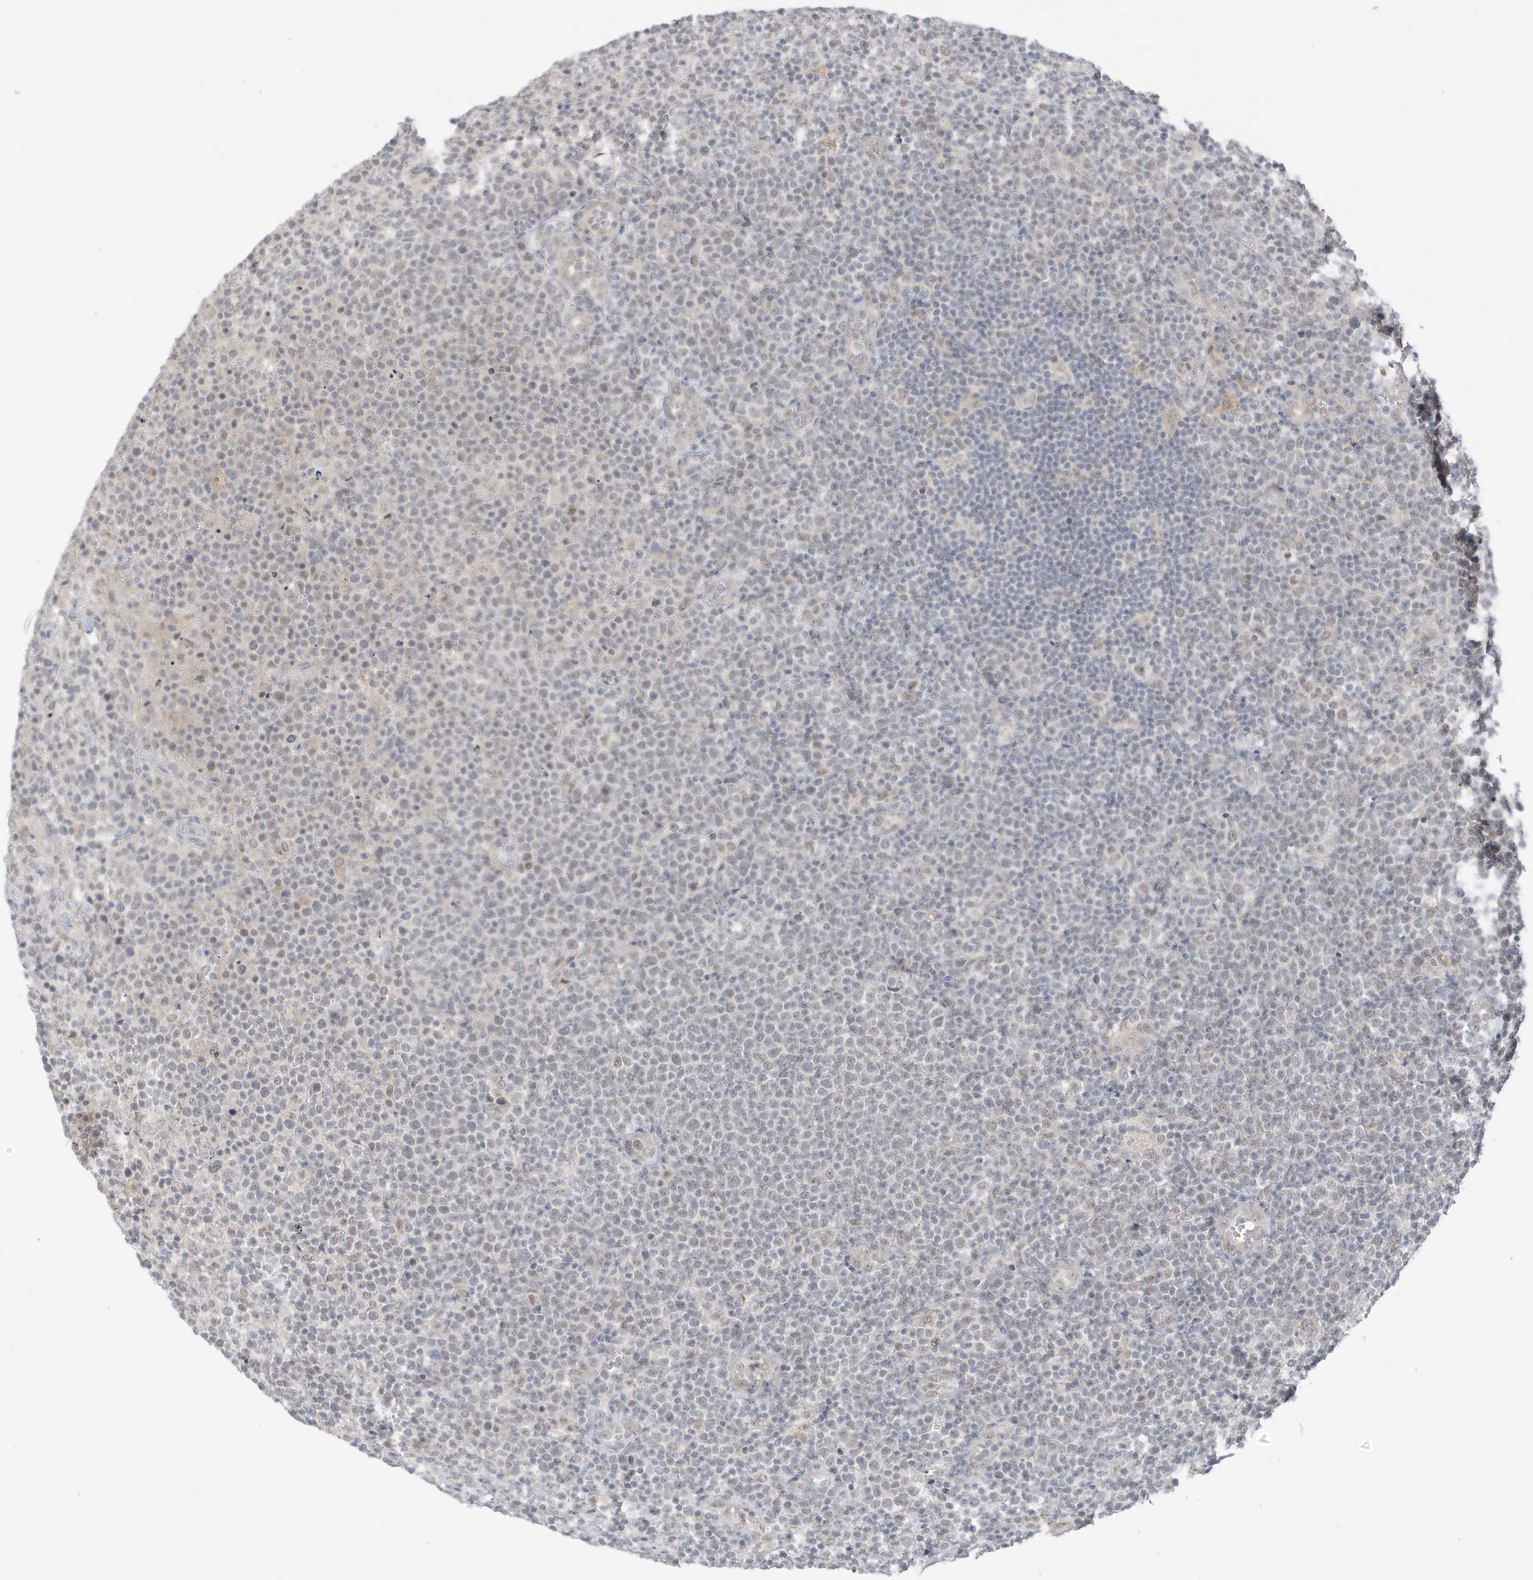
{"staining": {"intensity": "weak", "quantity": "<25%", "location": "nuclear"}, "tissue": "lymphoma", "cell_type": "Tumor cells", "image_type": "cancer", "snomed": [{"axis": "morphology", "description": "Malignant lymphoma, non-Hodgkin's type, High grade"}, {"axis": "topography", "description": "Lymph node"}], "caption": "An immunohistochemistry photomicrograph of high-grade malignant lymphoma, non-Hodgkin's type is shown. There is no staining in tumor cells of high-grade malignant lymphoma, non-Hodgkin's type. The staining is performed using DAB (3,3'-diaminobenzidine) brown chromogen with nuclei counter-stained in using hematoxylin.", "gene": "MSL3", "patient": {"sex": "male", "age": 61}}